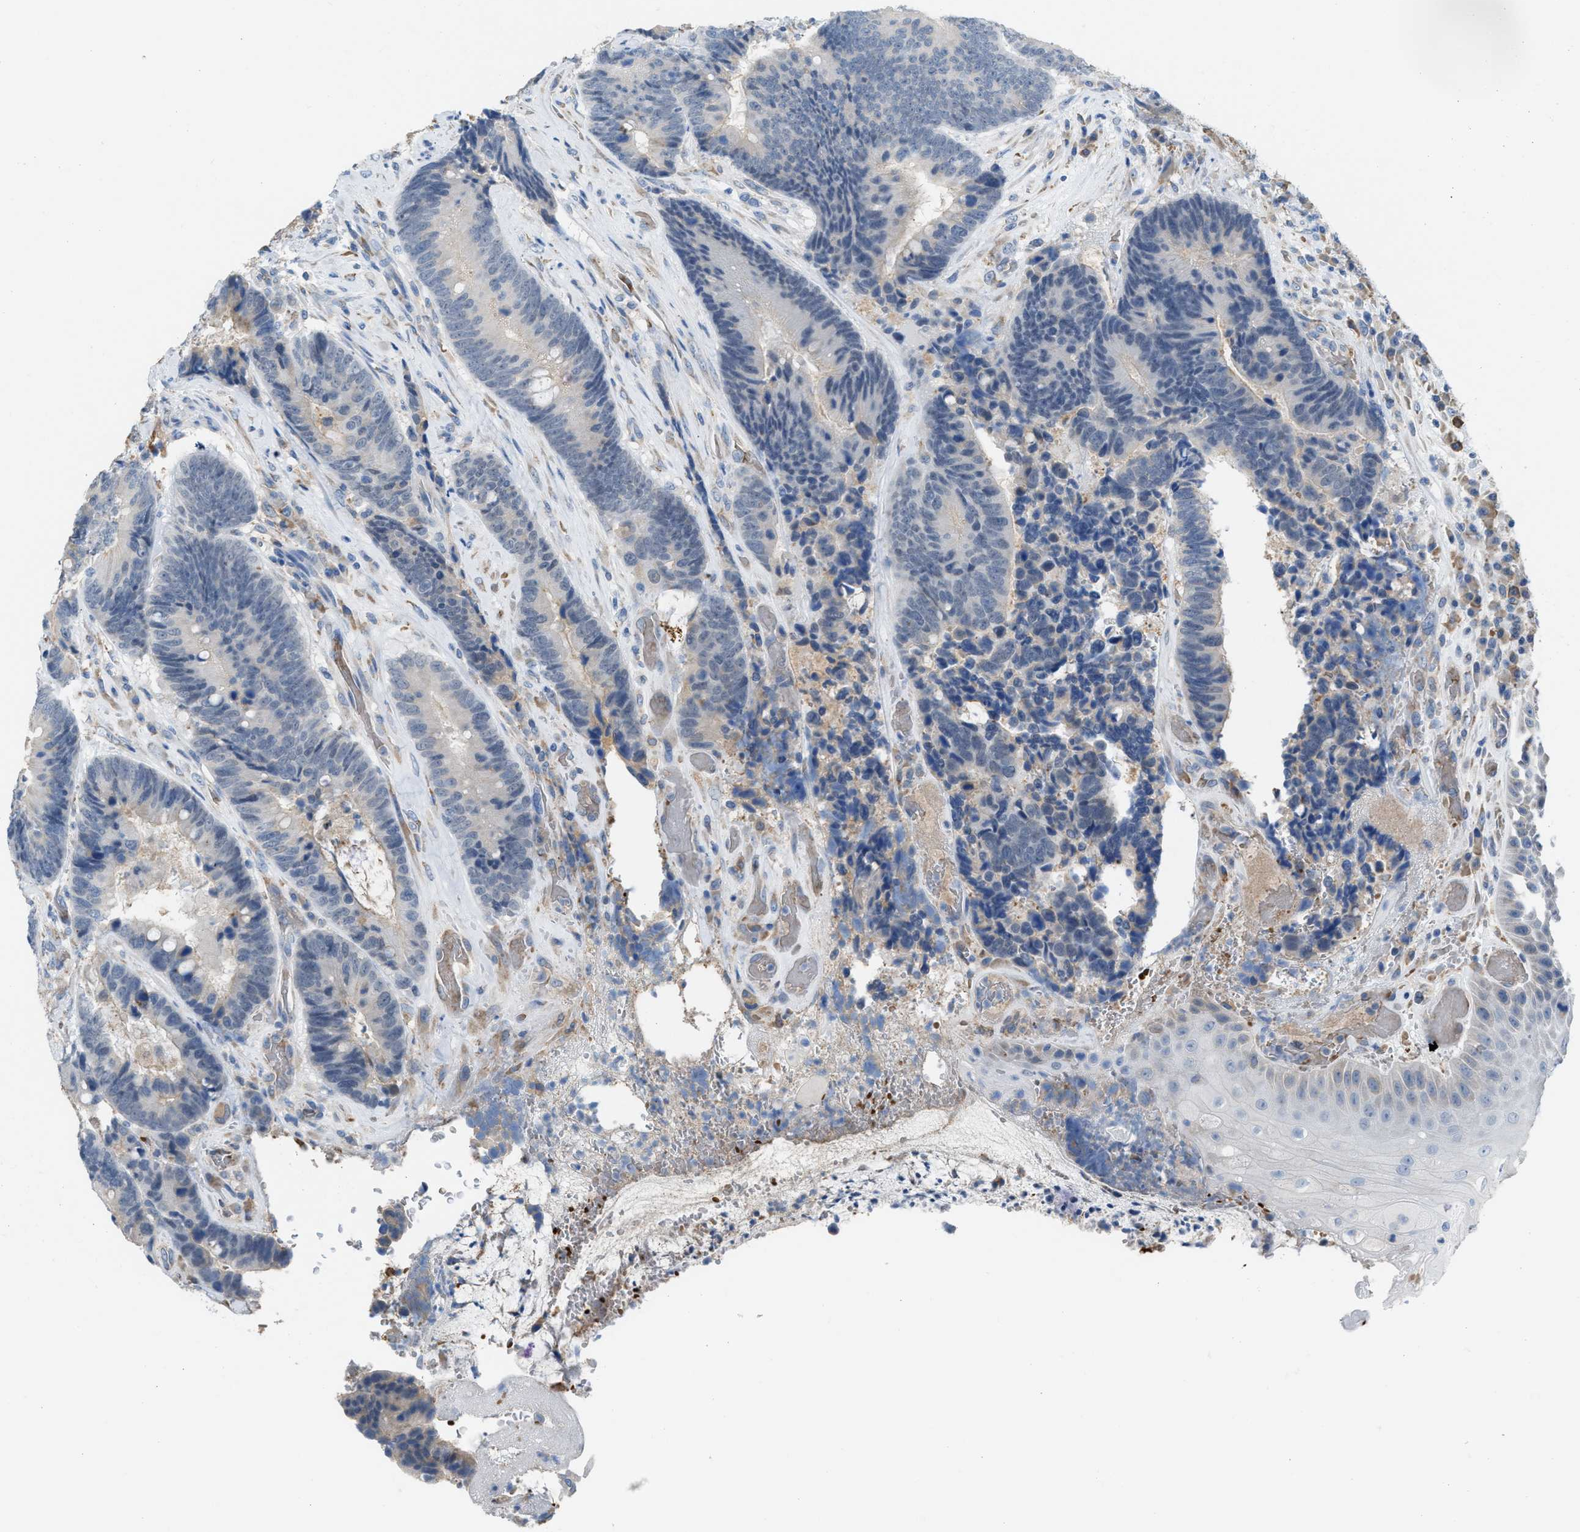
{"staining": {"intensity": "negative", "quantity": "none", "location": "none"}, "tissue": "colorectal cancer", "cell_type": "Tumor cells", "image_type": "cancer", "snomed": [{"axis": "morphology", "description": "Adenocarcinoma, NOS"}, {"axis": "topography", "description": "Rectum"}, {"axis": "topography", "description": "Anal"}], "caption": "DAB (3,3'-diaminobenzidine) immunohistochemical staining of colorectal adenocarcinoma displays no significant staining in tumor cells.", "gene": "CA3", "patient": {"sex": "female", "age": 89}}